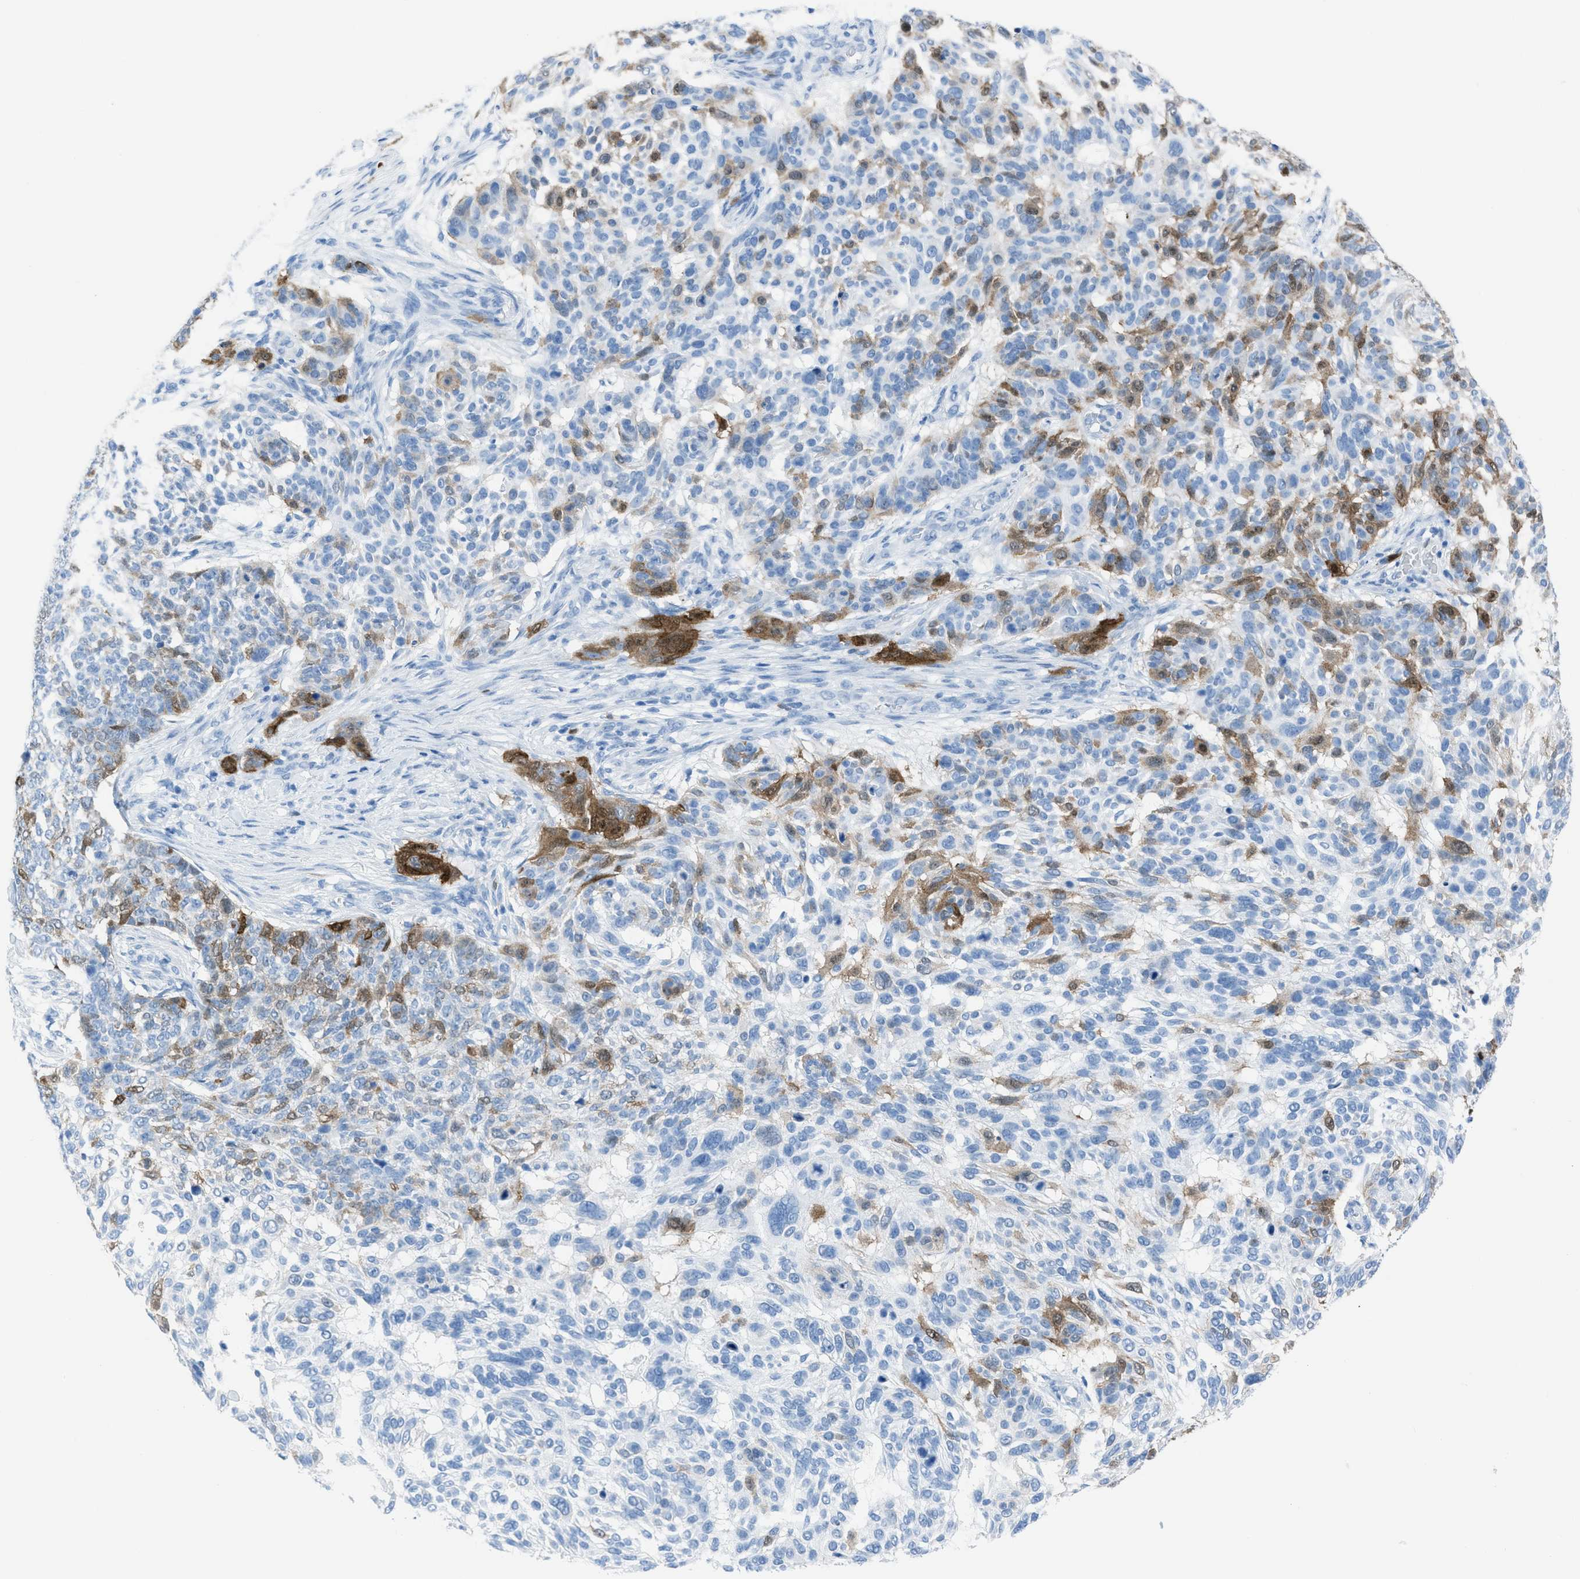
{"staining": {"intensity": "moderate", "quantity": "<25%", "location": "cytoplasmic/membranous"}, "tissue": "skin cancer", "cell_type": "Tumor cells", "image_type": "cancer", "snomed": [{"axis": "morphology", "description": "Basal cell carcinoma"}, {"axis": "topography", "description": "Skin"}], "caption": "Protein expression analysis of human skin cancer (basal cell carcinoma) reveals moderate cytoplasmic/membranous expression in about <25% of tumor cells.", "gene": "CDKN2A", "patient": {"sex": "male", "age": 85}}